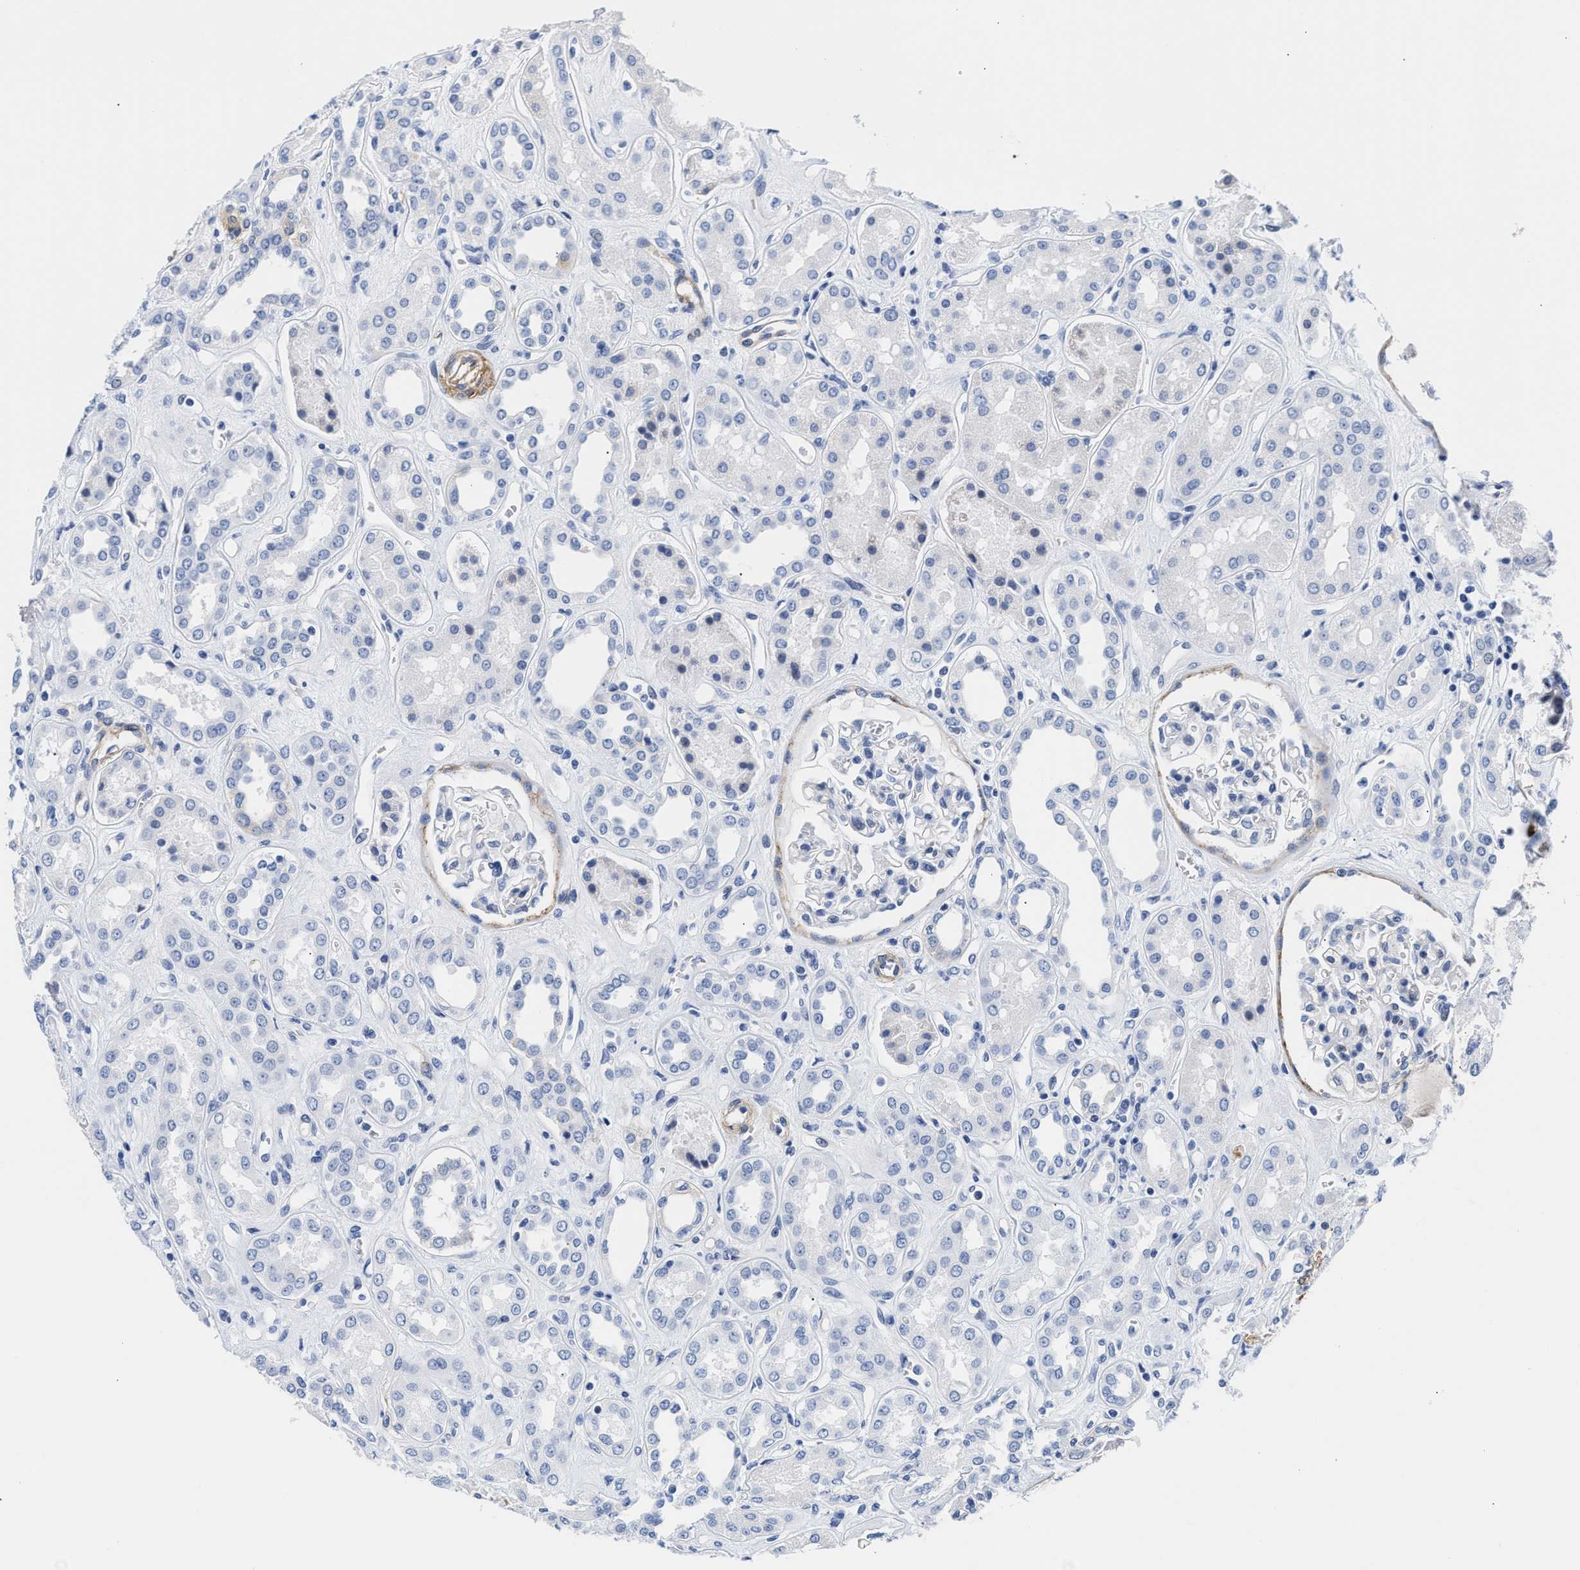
{"staining": {"intensity": "negative", "quantity": "none", "location": "none"}, "tissue": "kidney", "cell_type": "Cells in glomeruli", "image_type": "normal", "snomed": [{"axis": "morphology", "description": "Normal tissue, NOS"}, {"axis": "topography", "description": "Kidney"}], "caption": "Immunohistochemical staining of normal kidney displays no significant expression in cells in glomeruli.", "gene": "TRIM29", "patient": {"sex": "male", "age": 59}}